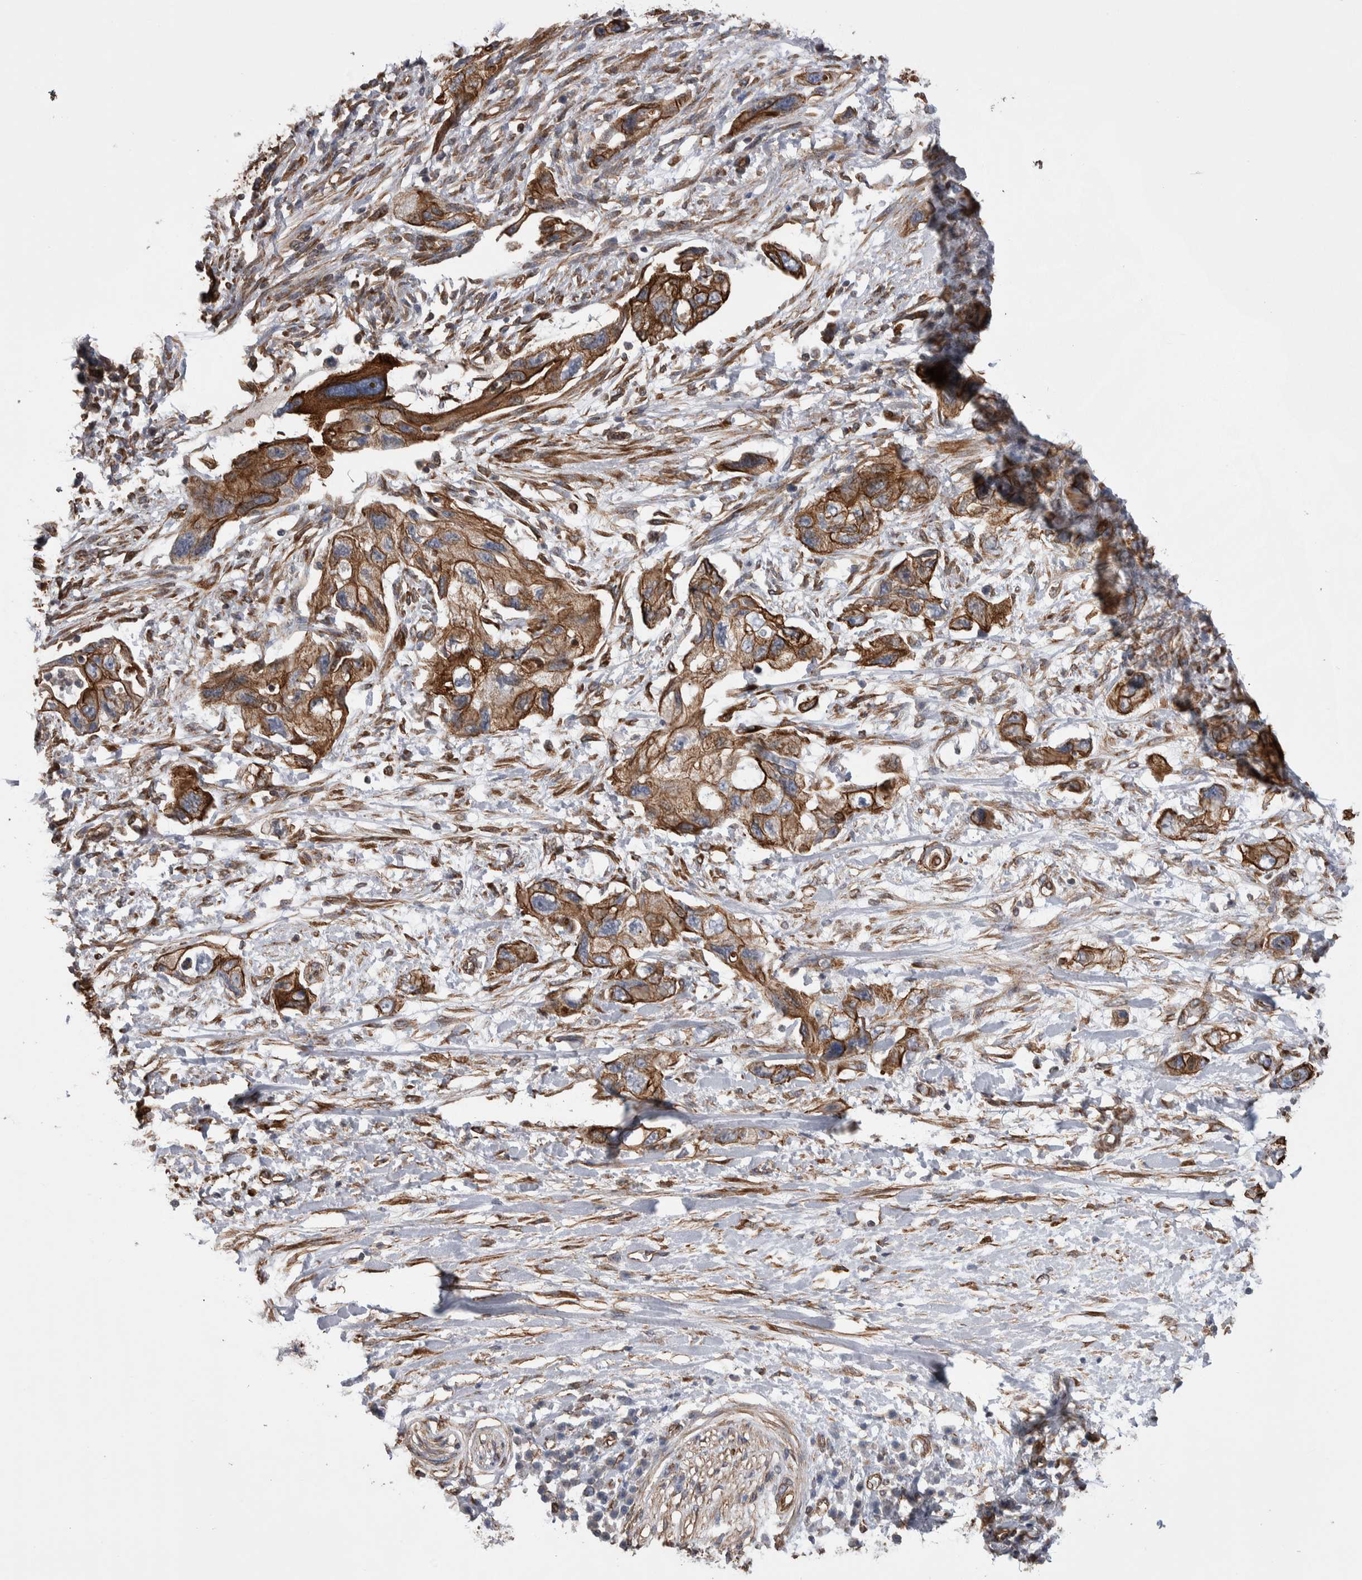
{"staining": {"intensity": "strong", "quantity": ">75%", "location": "cytoplasmic/membranous"}, "tissue": "pancreatic cancer", "cell_type": "Tumor cells", "image_type": "cancer", "snomed": [{"axis": "morphology", "description": "Adenocarcinoma, NOS"}, {"axis": "topography", "description": "Pancreas"}], "caption": "An image of human pancreatic cancer (adenocarcinoma) stained for a protein exhibits strong cytoplasmic/membranous brown staining in tumor cells.", "gene": "KIF12", "patient": {"sex": "female", "age": 73}}